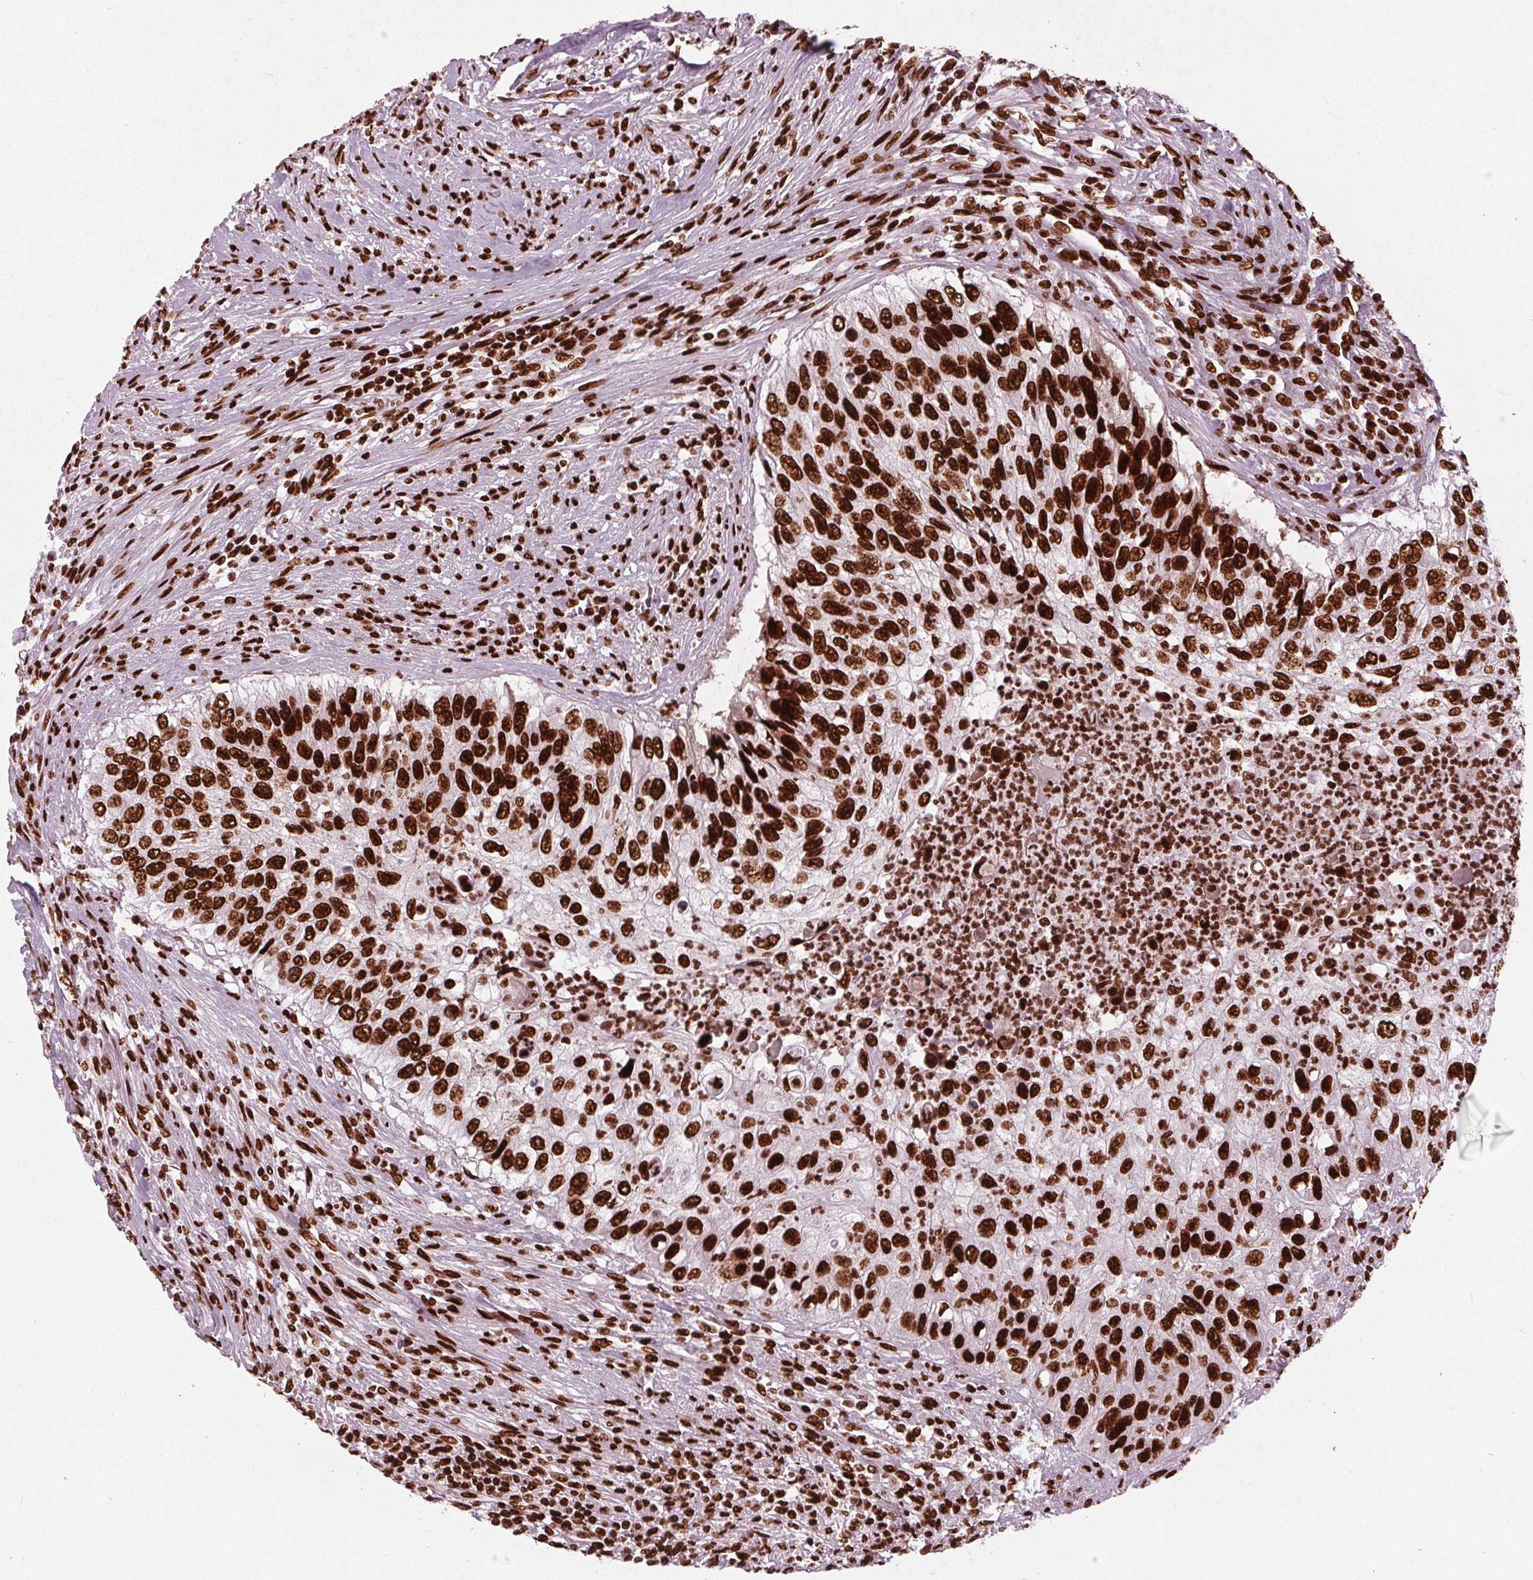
{"staining": {"intensity": "strong", "quantity": ">75%", "location": "nuclear"}, "tissue": "urothelial cancer", "cell_type": "Tumor cells", "image_type": "cancer", "snomed": [{"axis": "morphology", "description": "Urothelial carcinoma, High grade"}, {"axis": "topography", "description": "Urinary bladder"}], "caption": "Immunohistochemical staining of high-grade urothelial carcinoma demonstrates strong nuclear protein positivity in about >75% of tumor cells.", "gene": "BRD4", "patient": {"sex": "female", "age": 60}}